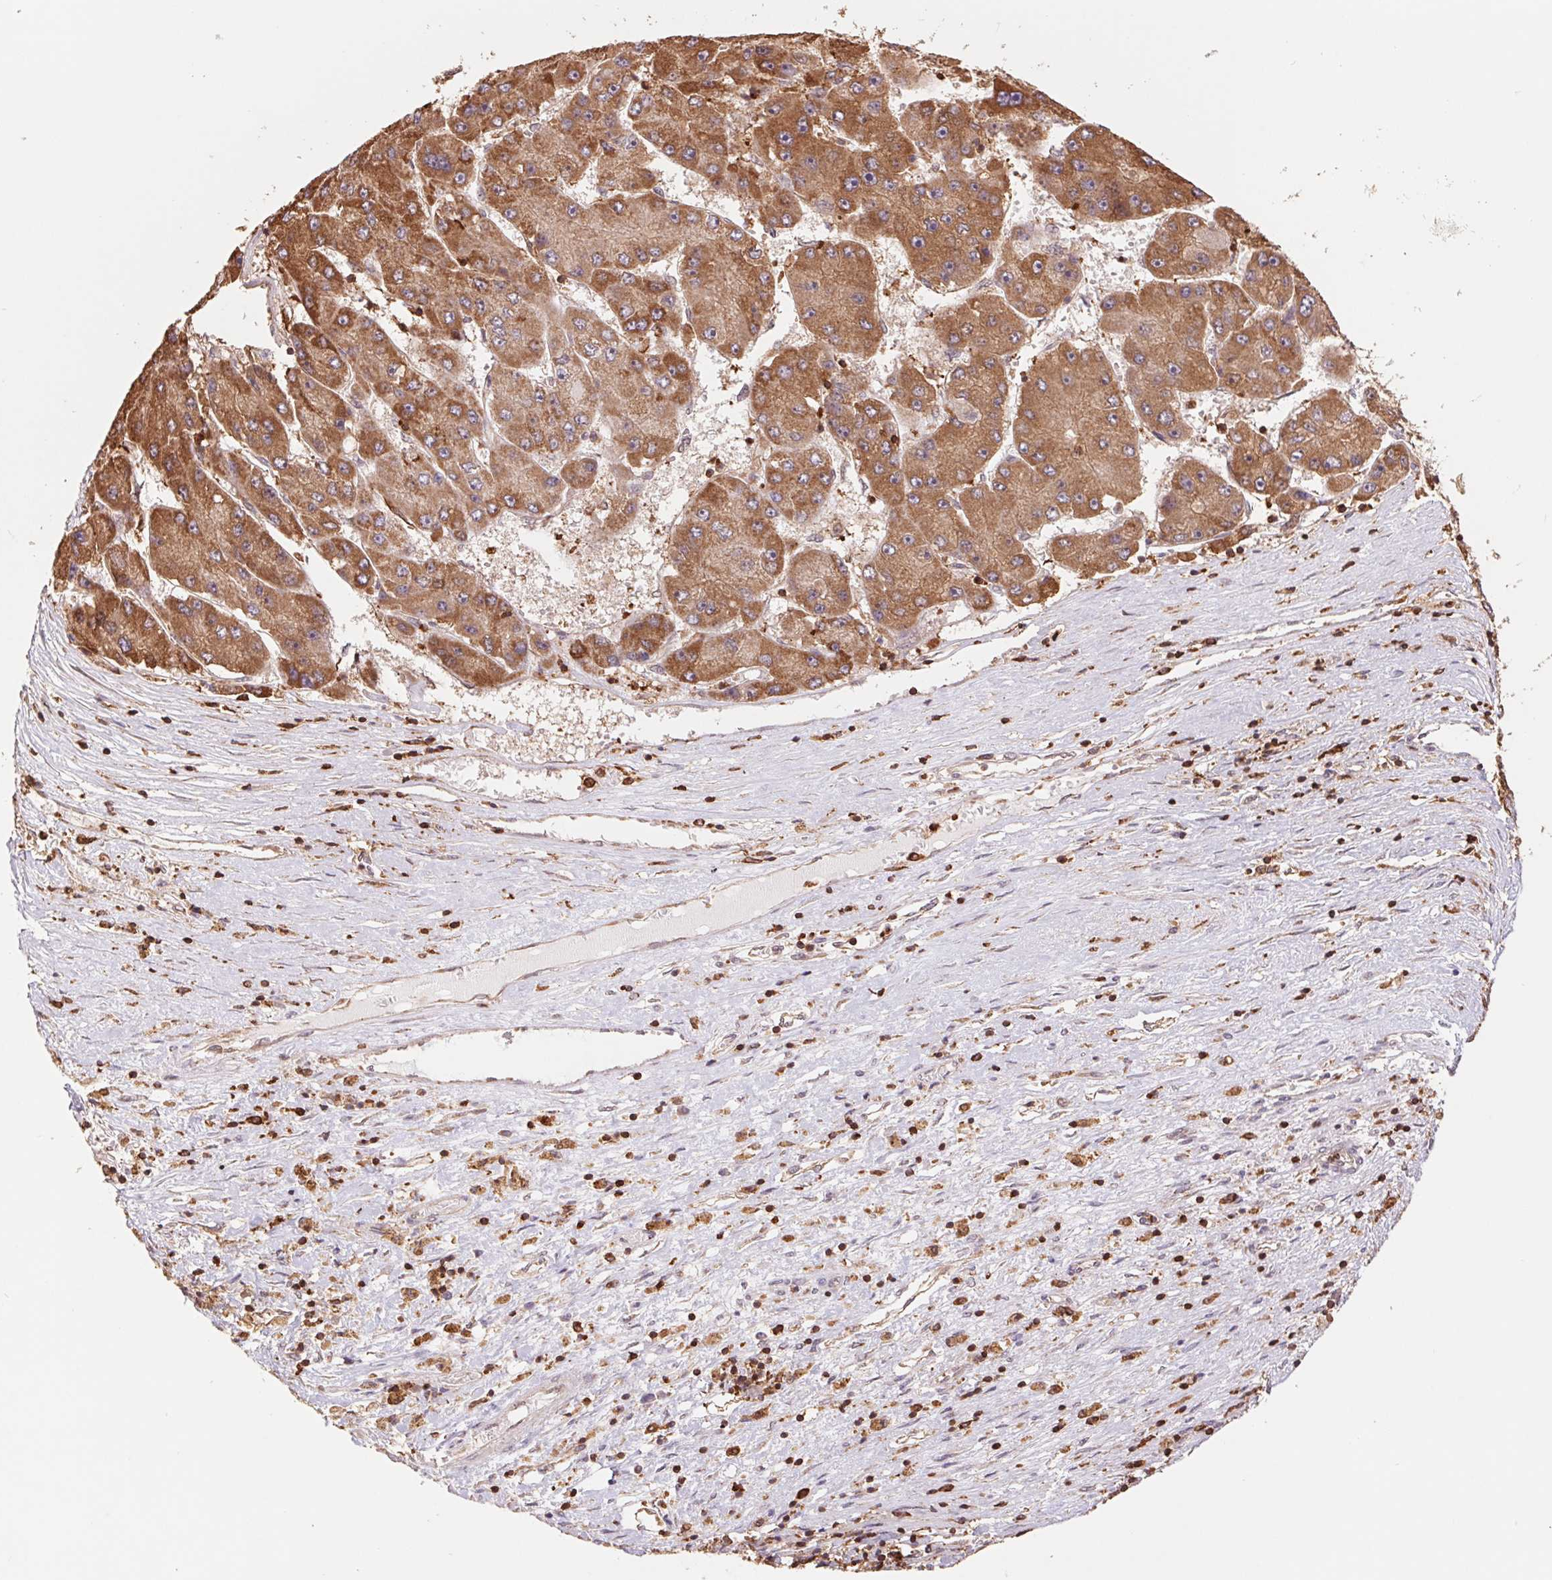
{"staining": {"intensity": "moderate", "quantity": ">75%", "location": "cytoplasmic/membranous"}, "tissue": "liver cancer", "cell_type": "Tumor cells", "image_type": "cancer", "snomed": [{"axis": "morphology", "description": "Carcinoma, Hepatocellular, NOS"}, {"axis": "topography", "description": "Liver"}], "caption": "Human liver hepatocellular carcinoma stained with a protein marker displays moderate staining in tumor cells.", "gene": "URM1", "patient": {"sex": "female", "age": 61}}